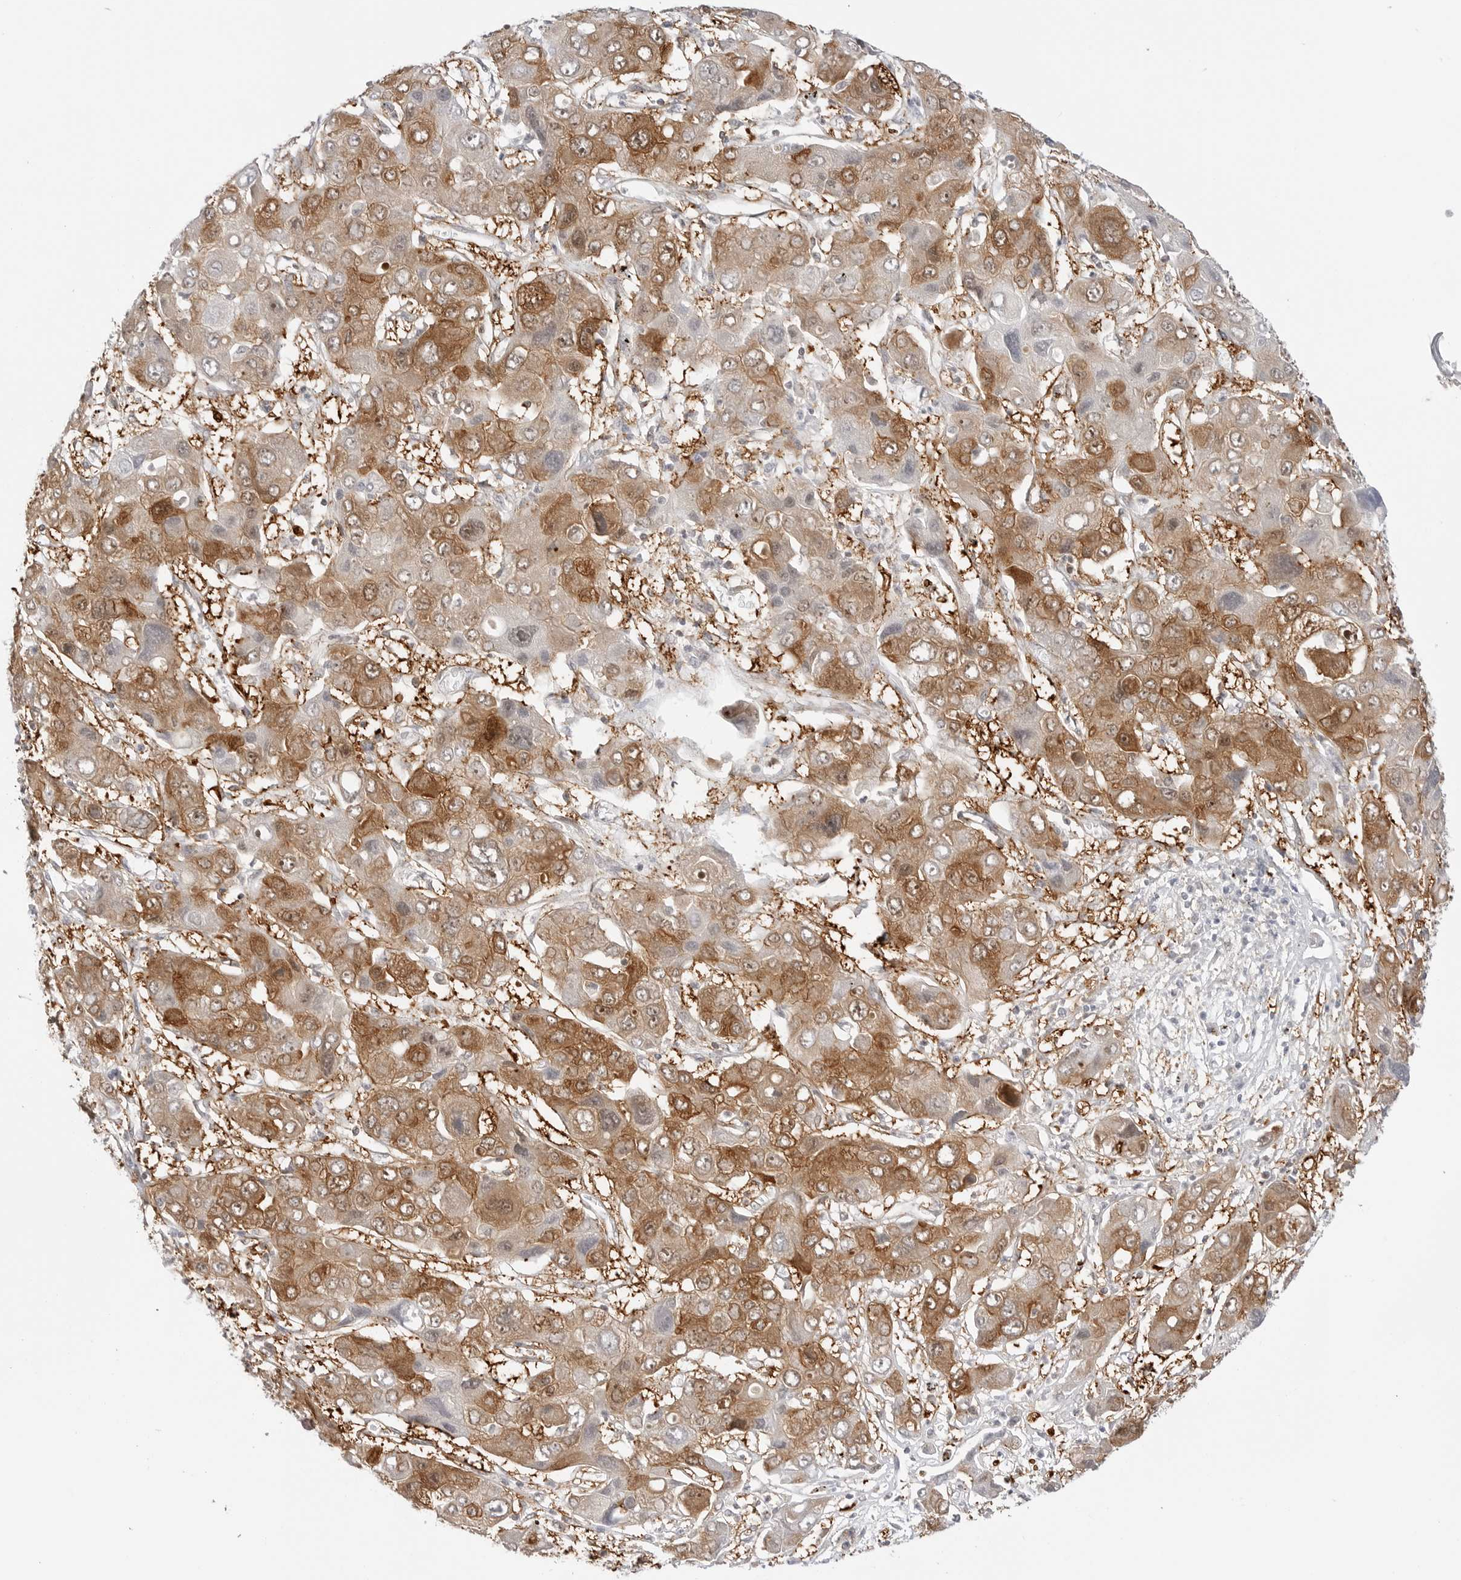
{"staining": {"intensity": "moderate", "quantity": ">75%", "location": "cytoplasmic/membranous,nuclear"}, "tissue": "liver cancer", "cell_type": "Tumor cells", "image_type": "cancer", "snomed": [{"axis": "morphology", "description": "Cholangiocarcinoma"}, {"axis": "topography", "description": "Liver"}], "caption": "Immunohistochemistry histopathology image of liver cholangiocarcinoma stained for a protein (brown), which shows medium levels of moderate cytoplasmic/membranous and nuclear expression in approximately >75% of tumor cells.", "gene": "NUDC", "patient": {"sex": "male", "age": 67}}